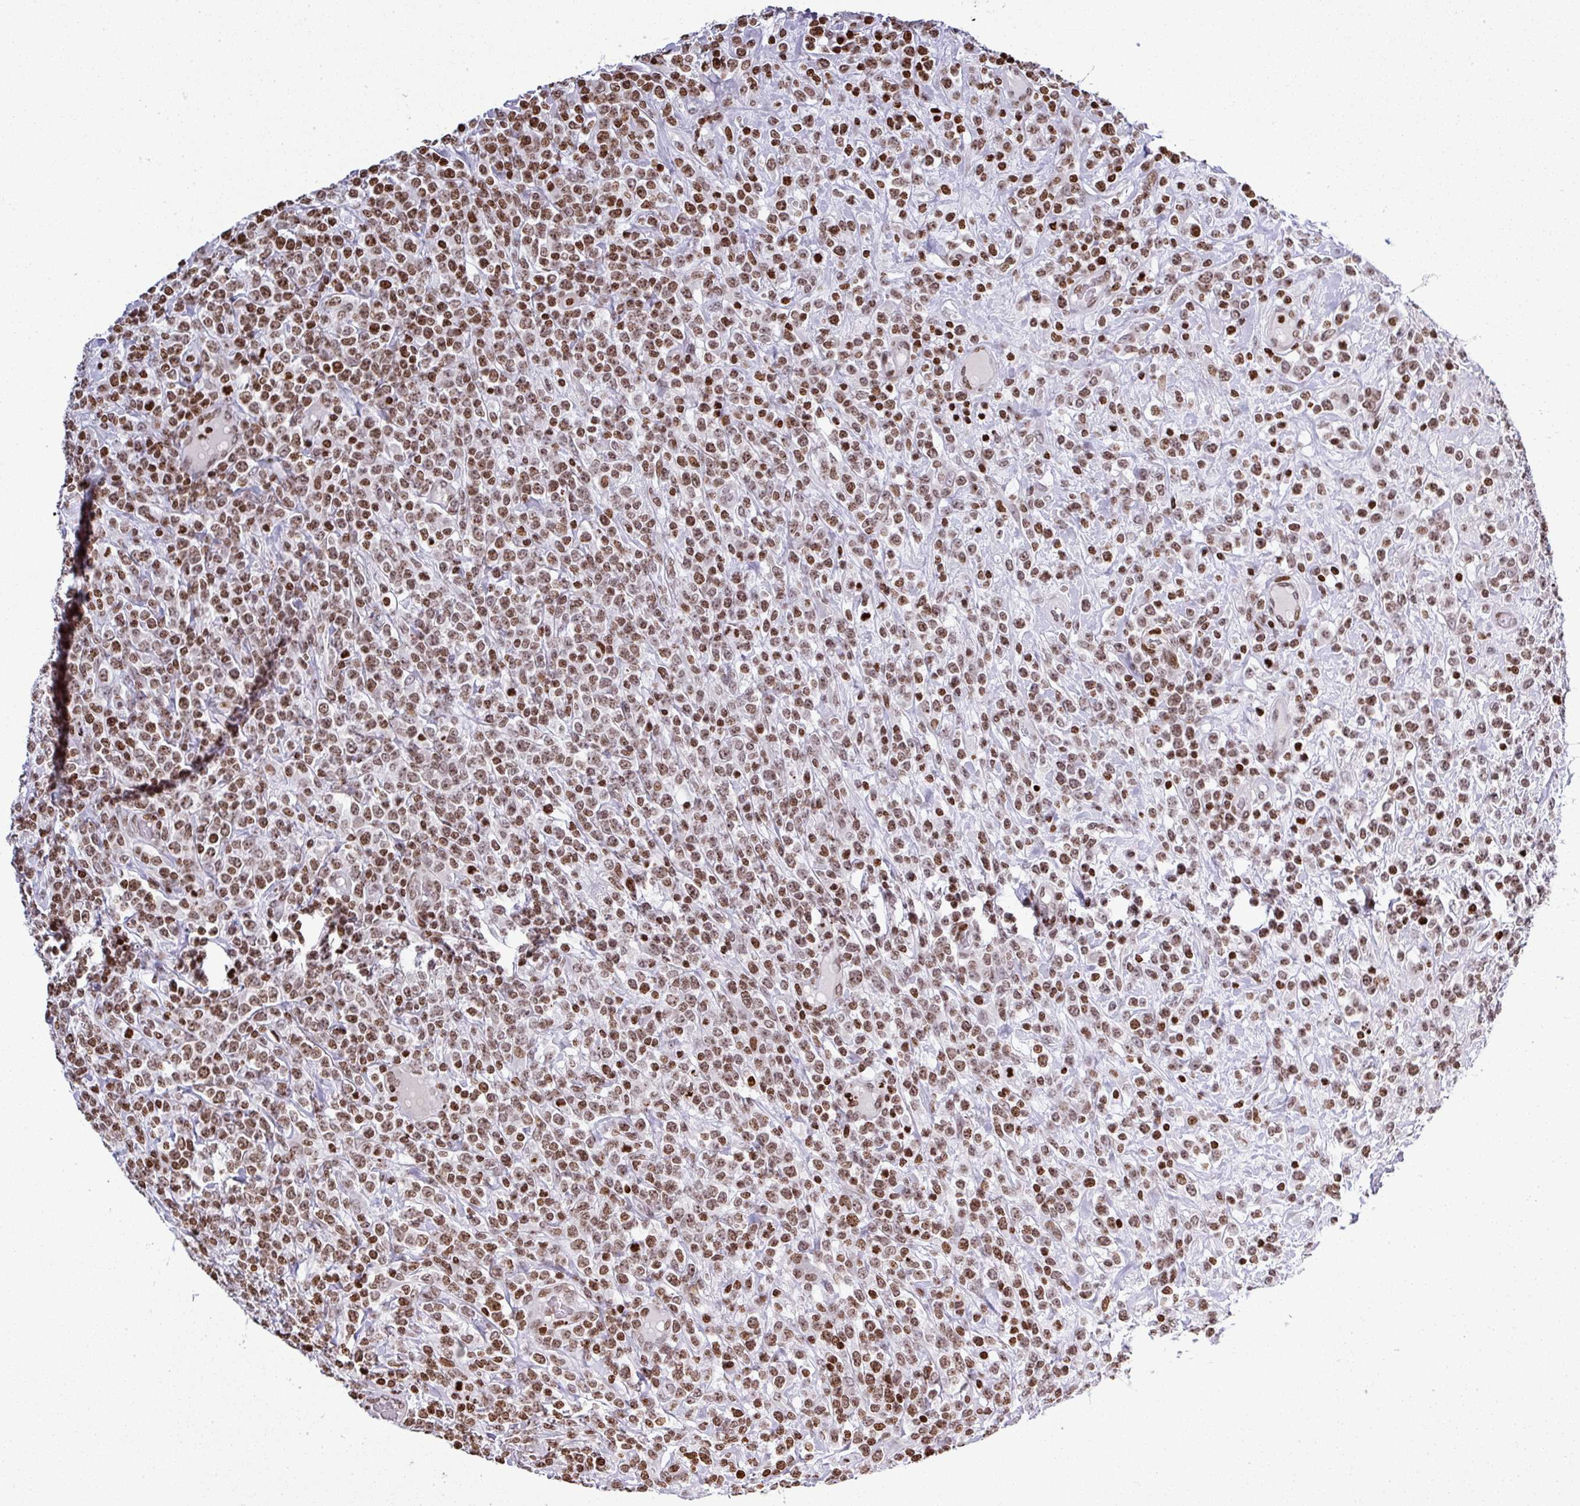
{"staining": {"intensity": "moderate", "quantity": ">75%", "location": "nuclear"}, "tissue": "lymphoma", "cell_type": "Tumor cells", "image_type": "cancer", "snomed": [{"axis": "morphology", "description": "Malignant lymphoma, non-Hodgkin's type, High grade"}, {"axis": "topography", "description": "Colon"}], "caption": "This image displays immunohistochemistry staining of human malignant lymphoma, non-Hodgkin's type (high-grade), with medium moderate nuclear positivity in approximately >75% of tumor cells.", "gene": "RASL11A", "patient": {"sex": "female", "age": 53}}